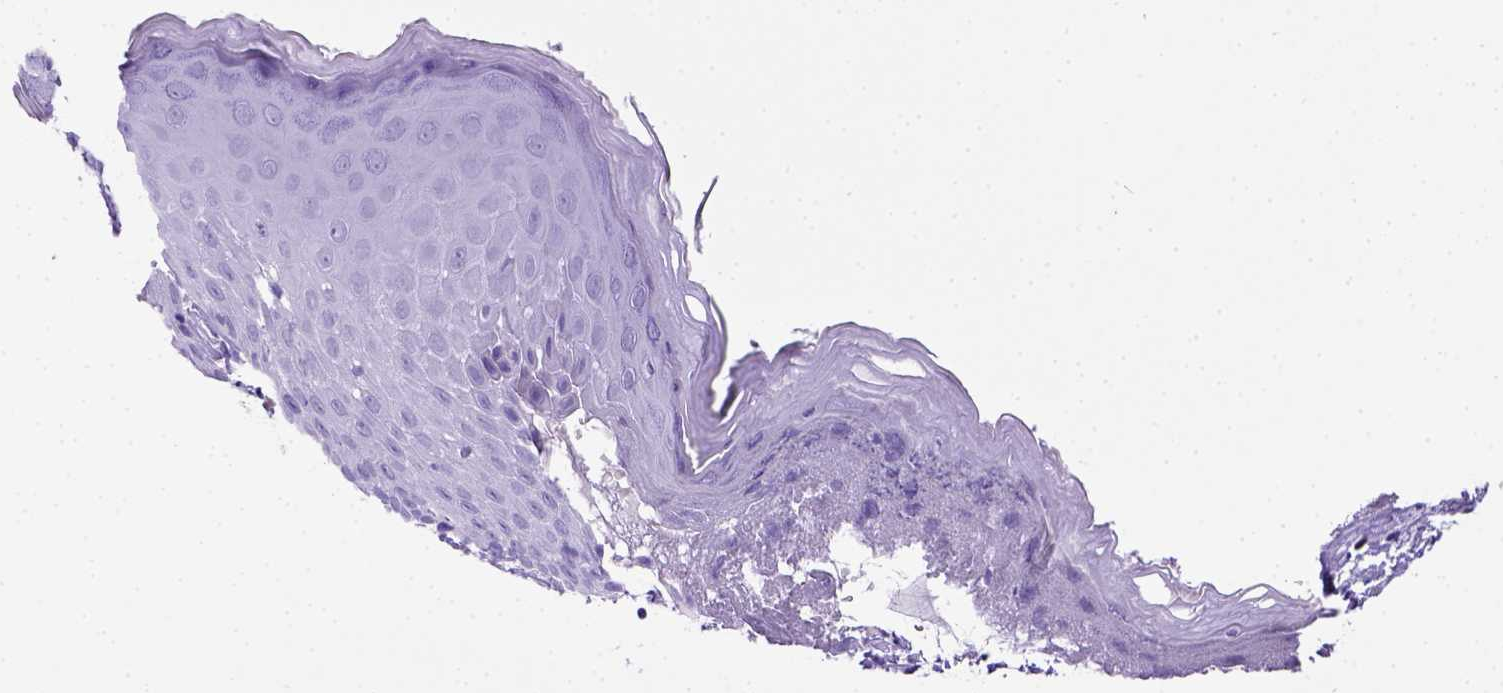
{"staining": {"intensity": "negative", "quantity": "none", "location": "none"}, "tissue": "skin", "cell_type": "Epidermal cells", "image_type": "normal", "snomed": [{"axis": "morphology", "description": "Normal tissue, NOS"}, {"axis": "topography", "description": "Vulva"}], "caption": "This is an immunohistochemistry (IHC) photomicrograph of normal skin. There is no expression in epidermal cells.", "gene": "ESR1", "patient": {"sex": "female", "age": 68}}